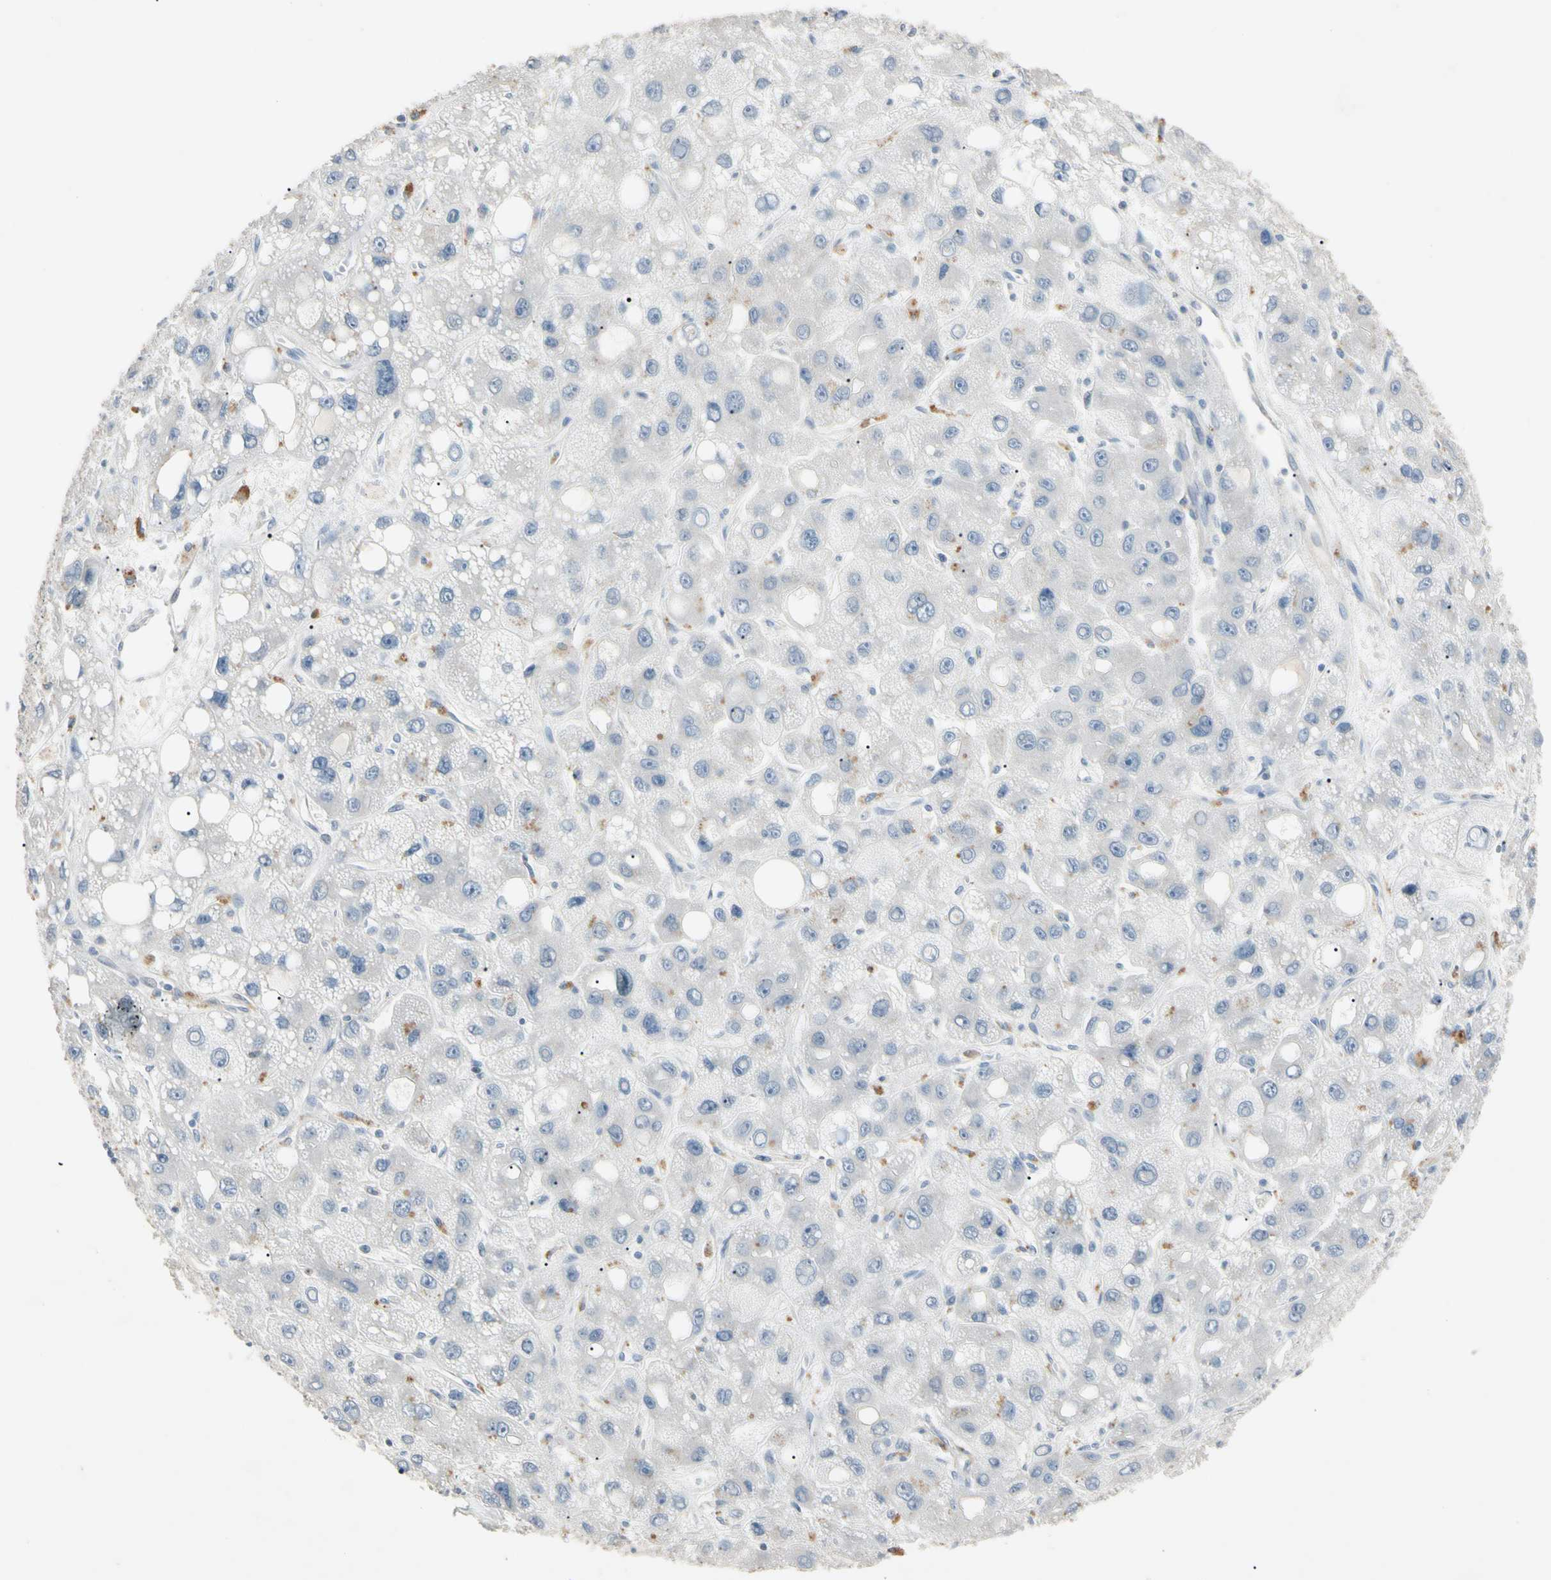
{"staining": {"intensity": "negative", "quantity": "none", "location": "none"}, "tissue": "liver cancer", "cell_type": "Tumor cells", "image_type": "cancer", "snomed": [{"axis": "morphology", "description": "Carcinoma, Hepatocellular, NOS"}, {"axis": "topography", "description": "Liver"}], "caption": "Micrograph shows no significant protein expression in tumor cells of hepatocellular carcinoma (liver).", "gene": "PRSS21", "patient": {"sex": "male", "age": 55}}